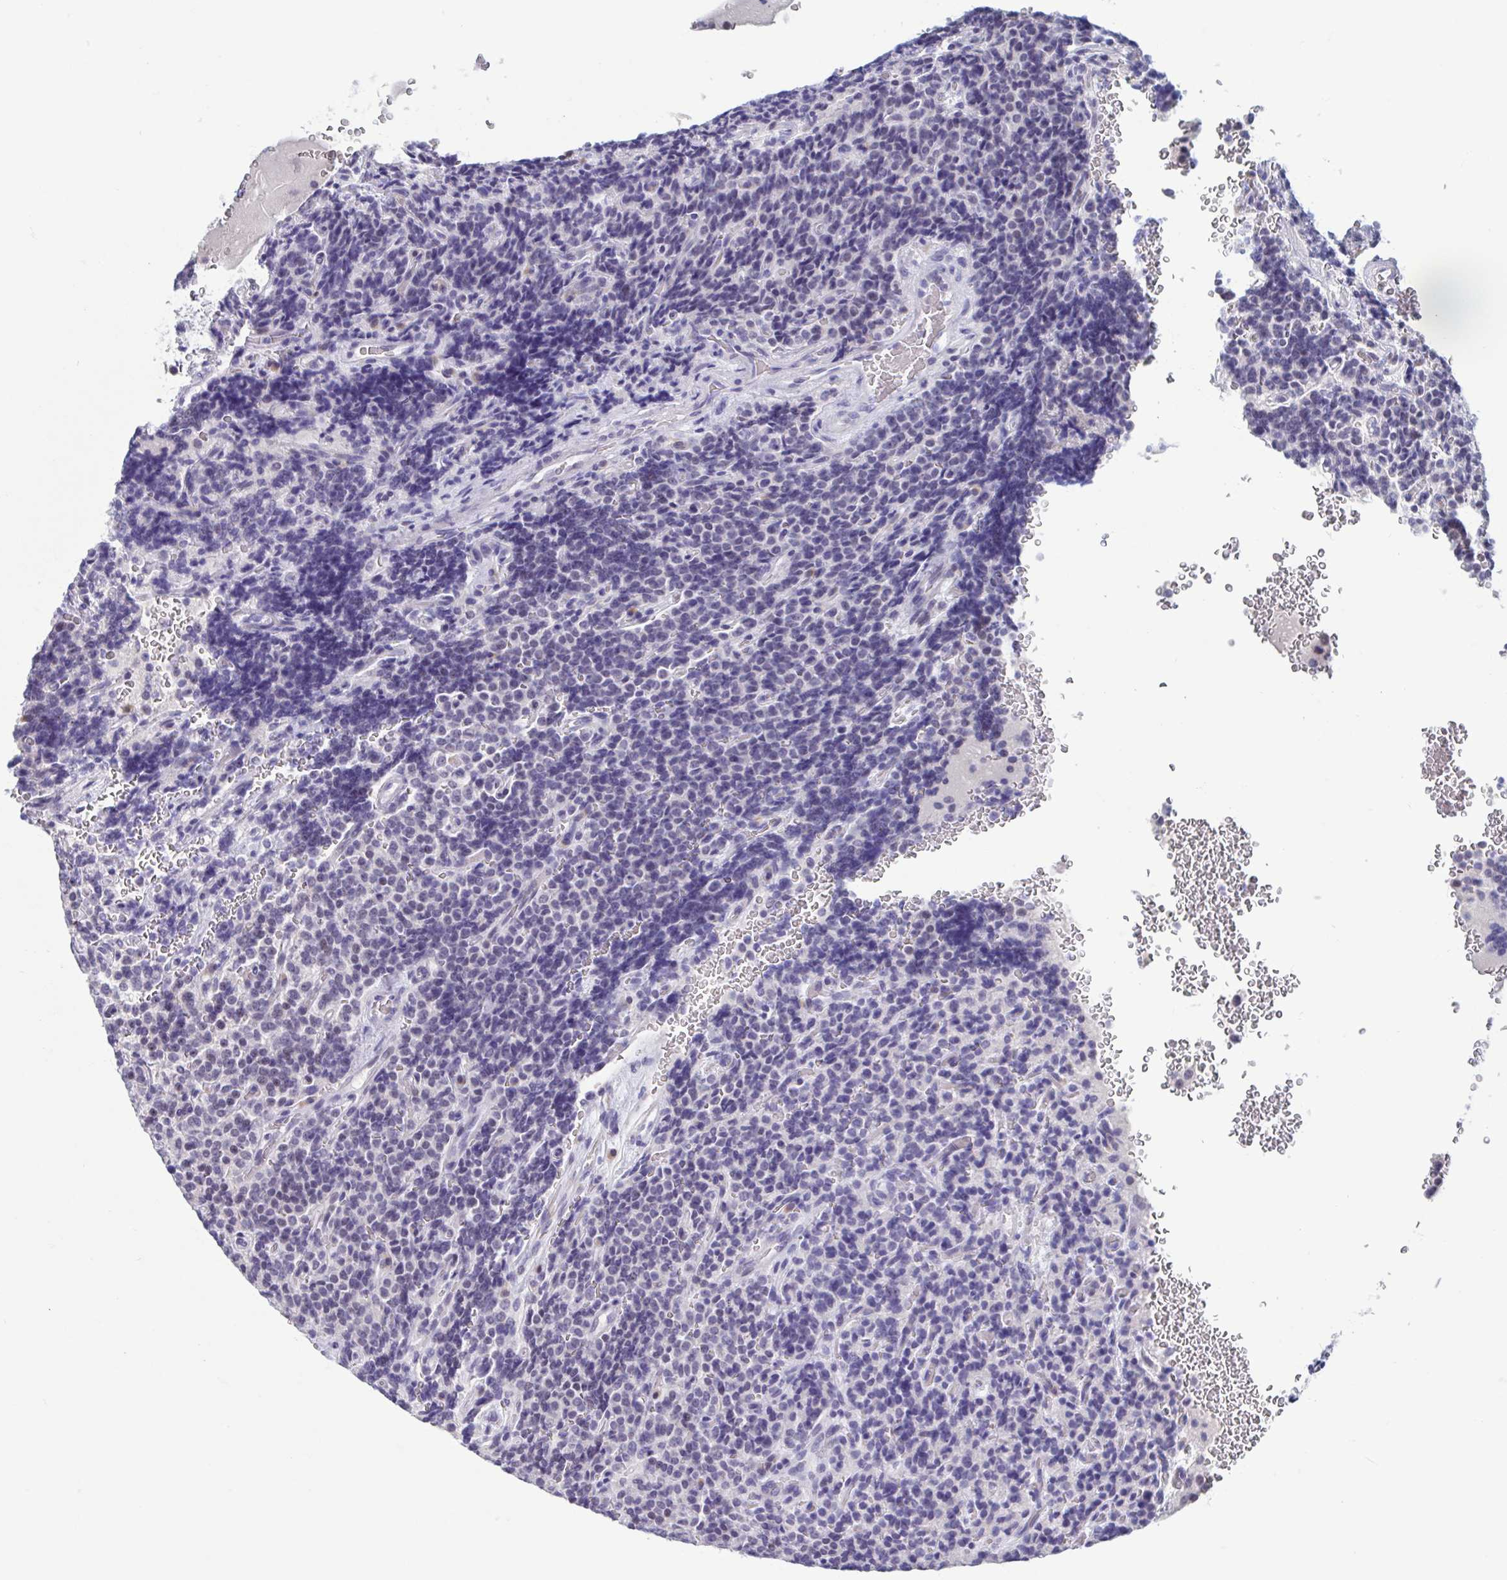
{"staining": {"intensity": "negative", "quantity": "none", "location": "none"}, "tissue": "carcinoid", "cell_type": "Tumor cells", "image_type": "cancer", "snomed": [{"axis": "morphology", "description": "Carcinoid, malignant, NOS"}, {"axis": "topography", "description": "Pancreas"}], "caption": "An IHC image of carcinoid (malignant) is shown. There is no staining in tumor cells of carcinoid (malignant). The staining was performed using DAB (3,3'-diaminobenzidine) to visualize the protein expression in brown, while the nuclei were stained in blue with hematoxylin (Magnification: 20x).", "gene": "PERM1", "patient": {"sex": "male", "age": 36}}